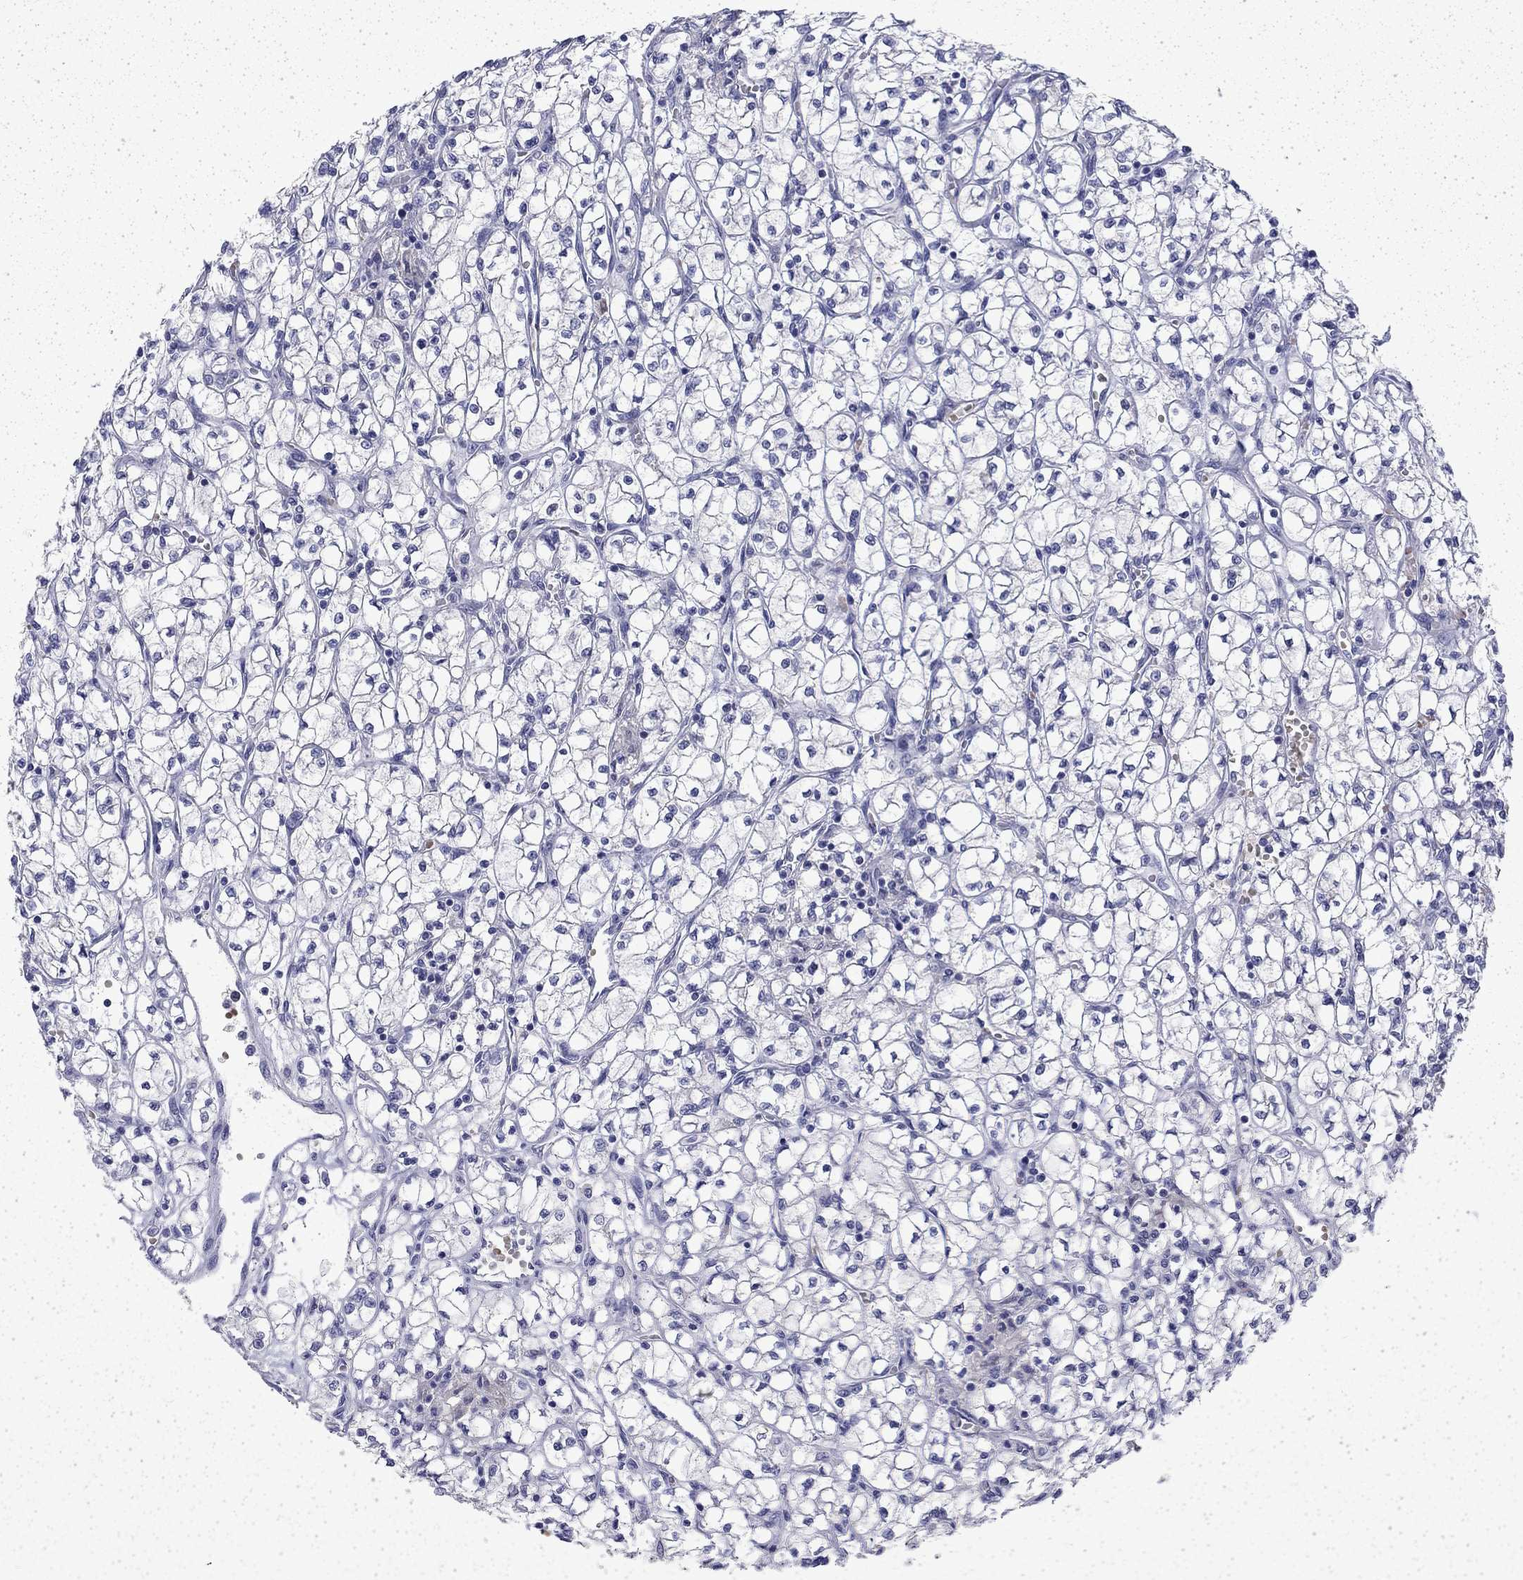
{"staining": {"intensity": "negative", "quantity": "none", "location": "none"}, "tissue": "renal cancer", "cell_type": "Tumor cells", "image_type": "cancer", "snomed": [{"axis": "morphology", "description": "Adenocarcinoma, NOS"}, {"axis": "topography", "description": "Kidney"}], "caption": "IHC image of neoplastic tissue: renal adenocarcinoma stained with DAB exhibits no significant protein positivity in tumor cells.", "gene": "ENPP6", "patient": {"sex": "female", "age": 64}}